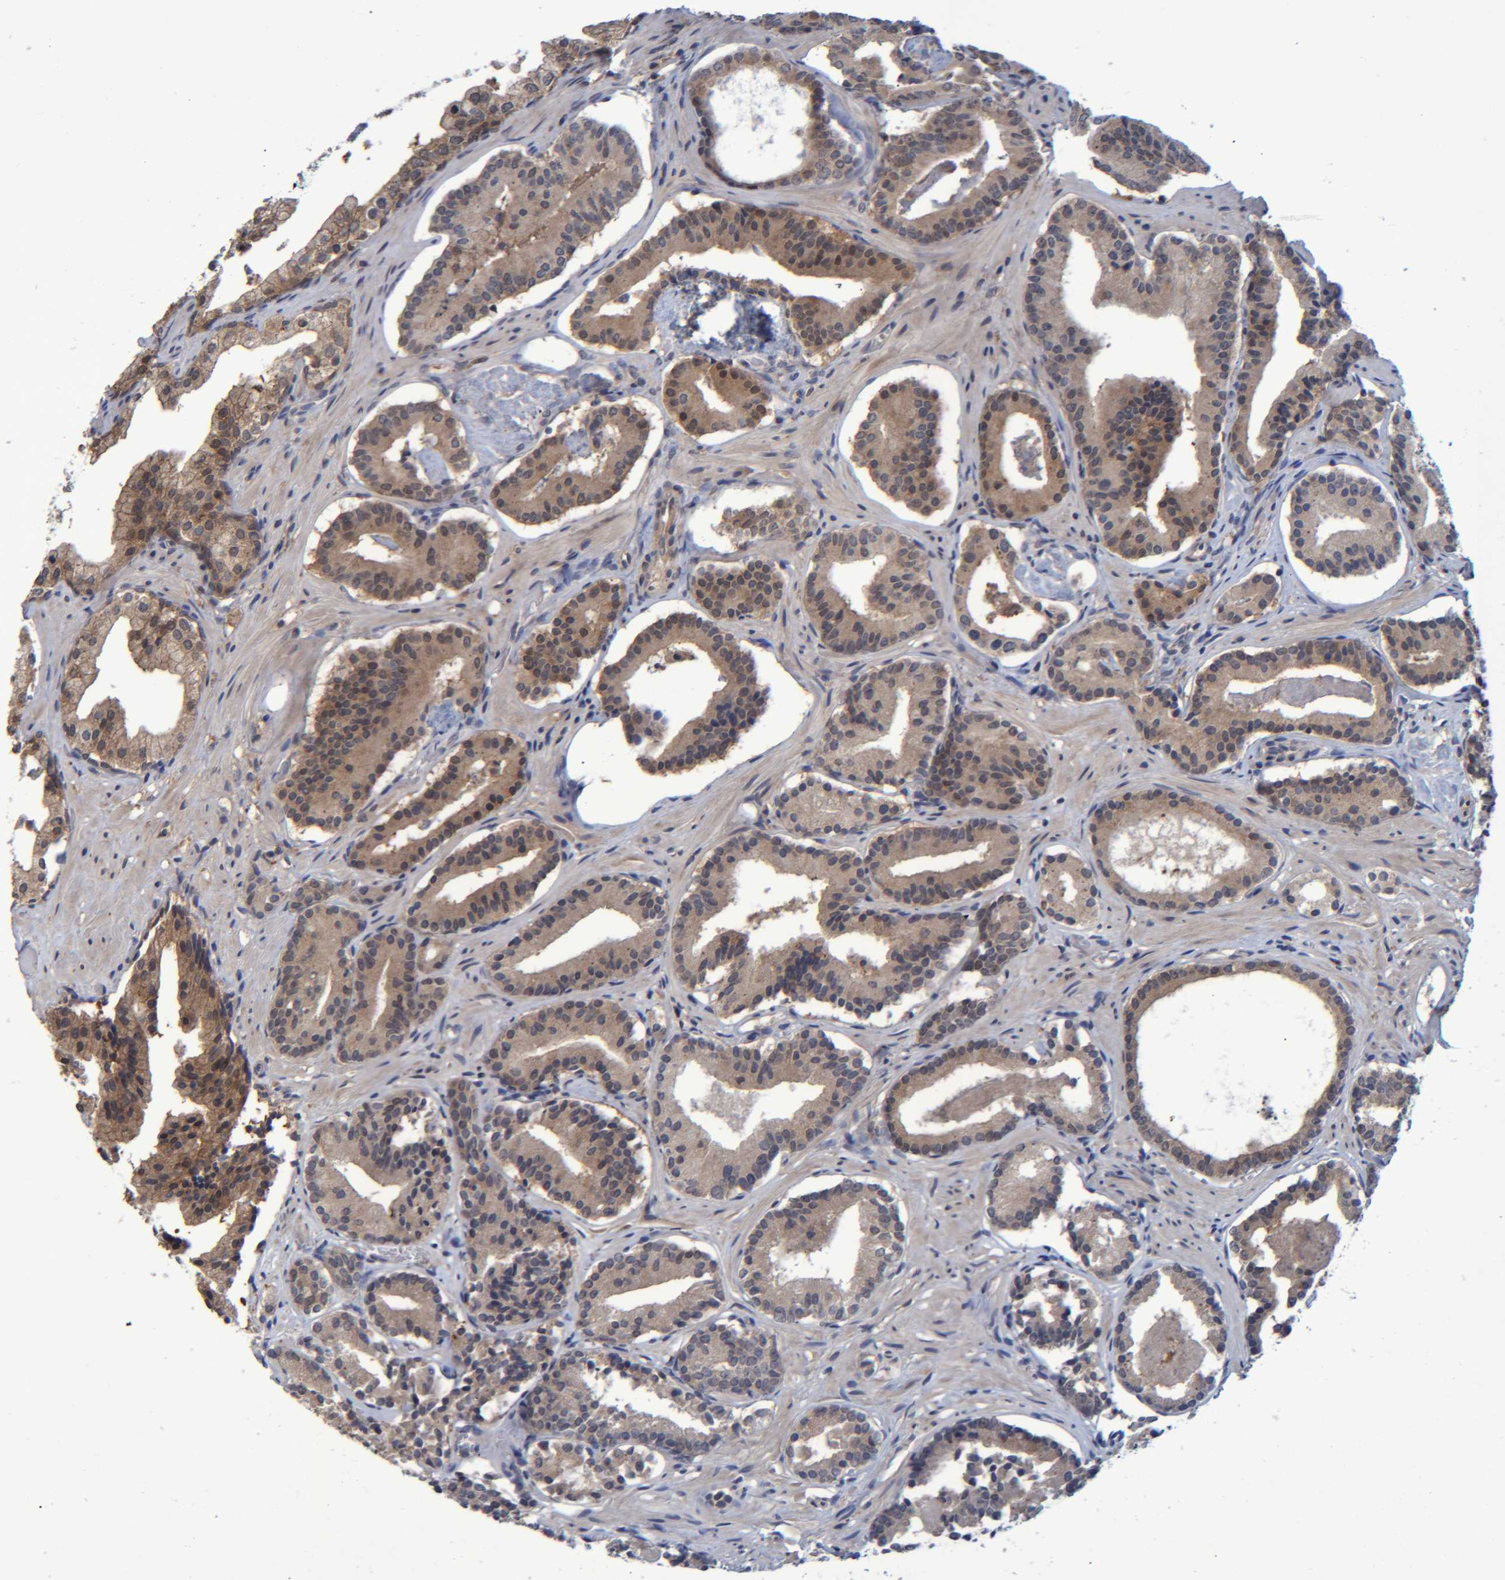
{"staining": {"intensity": "moderate", "quantity": "25%-75%", "location": "cytoplasmic/membranous"}, "tissue": "prostate cancer", "cell_type": "Tumor cells", "image_type": "cancer", "snomed": [{"axis": "morphology", "description": "Adenocarcinoma, Low grade"}, {"axis": "topography", "description": "Prostate"}], "caption": "Immunohistochemical staining of prostate cancer exhibits medium levels of moderate cytoplasmic/membranous protein positivity in approximately 25%-75% of tumor cells.", "gene": "PCYT2", "patient": {"sex": "male", "age": 51}}